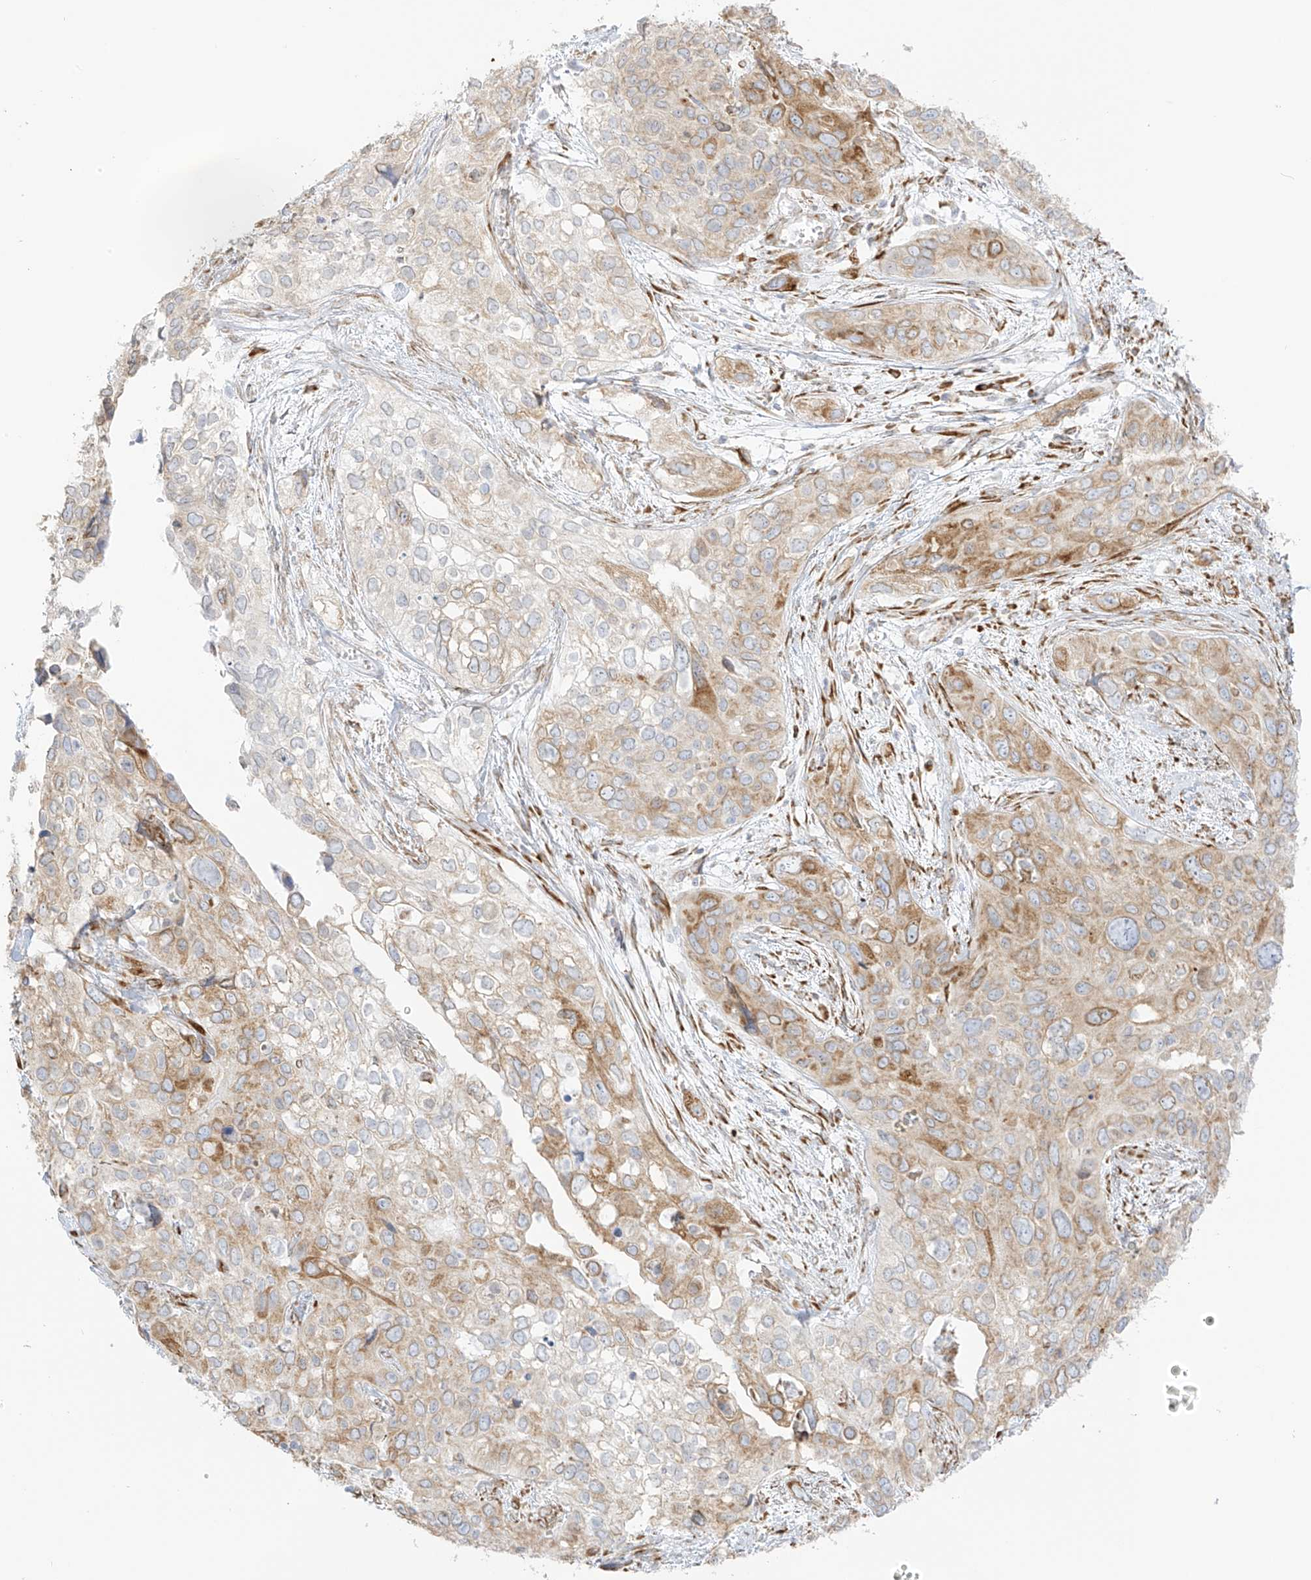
{"staining": {"intensity": "weak", "quantity": "<25%", "location": "cytoplasmic/membranous"}, "tissue": "cervical cancer", "cell_type": "Tumor cells", "image_type": "cancer", "snomed": [{"axis": "morphology", "description": "Squamous cell carcinoma, NOS"}, {"axis": "topography", "description": "Cervix"}], "caption": "Tumor cells show no significant protein staining in squamous cell carcinoma (cervical). The staining is performed using DAB (3,3'-diaminobenzidine) brown chromogen with nuclei counter-stained in using hematoxylin.", "gene": "LRRC59", "patient": {"sex": "female", "age": 55}}